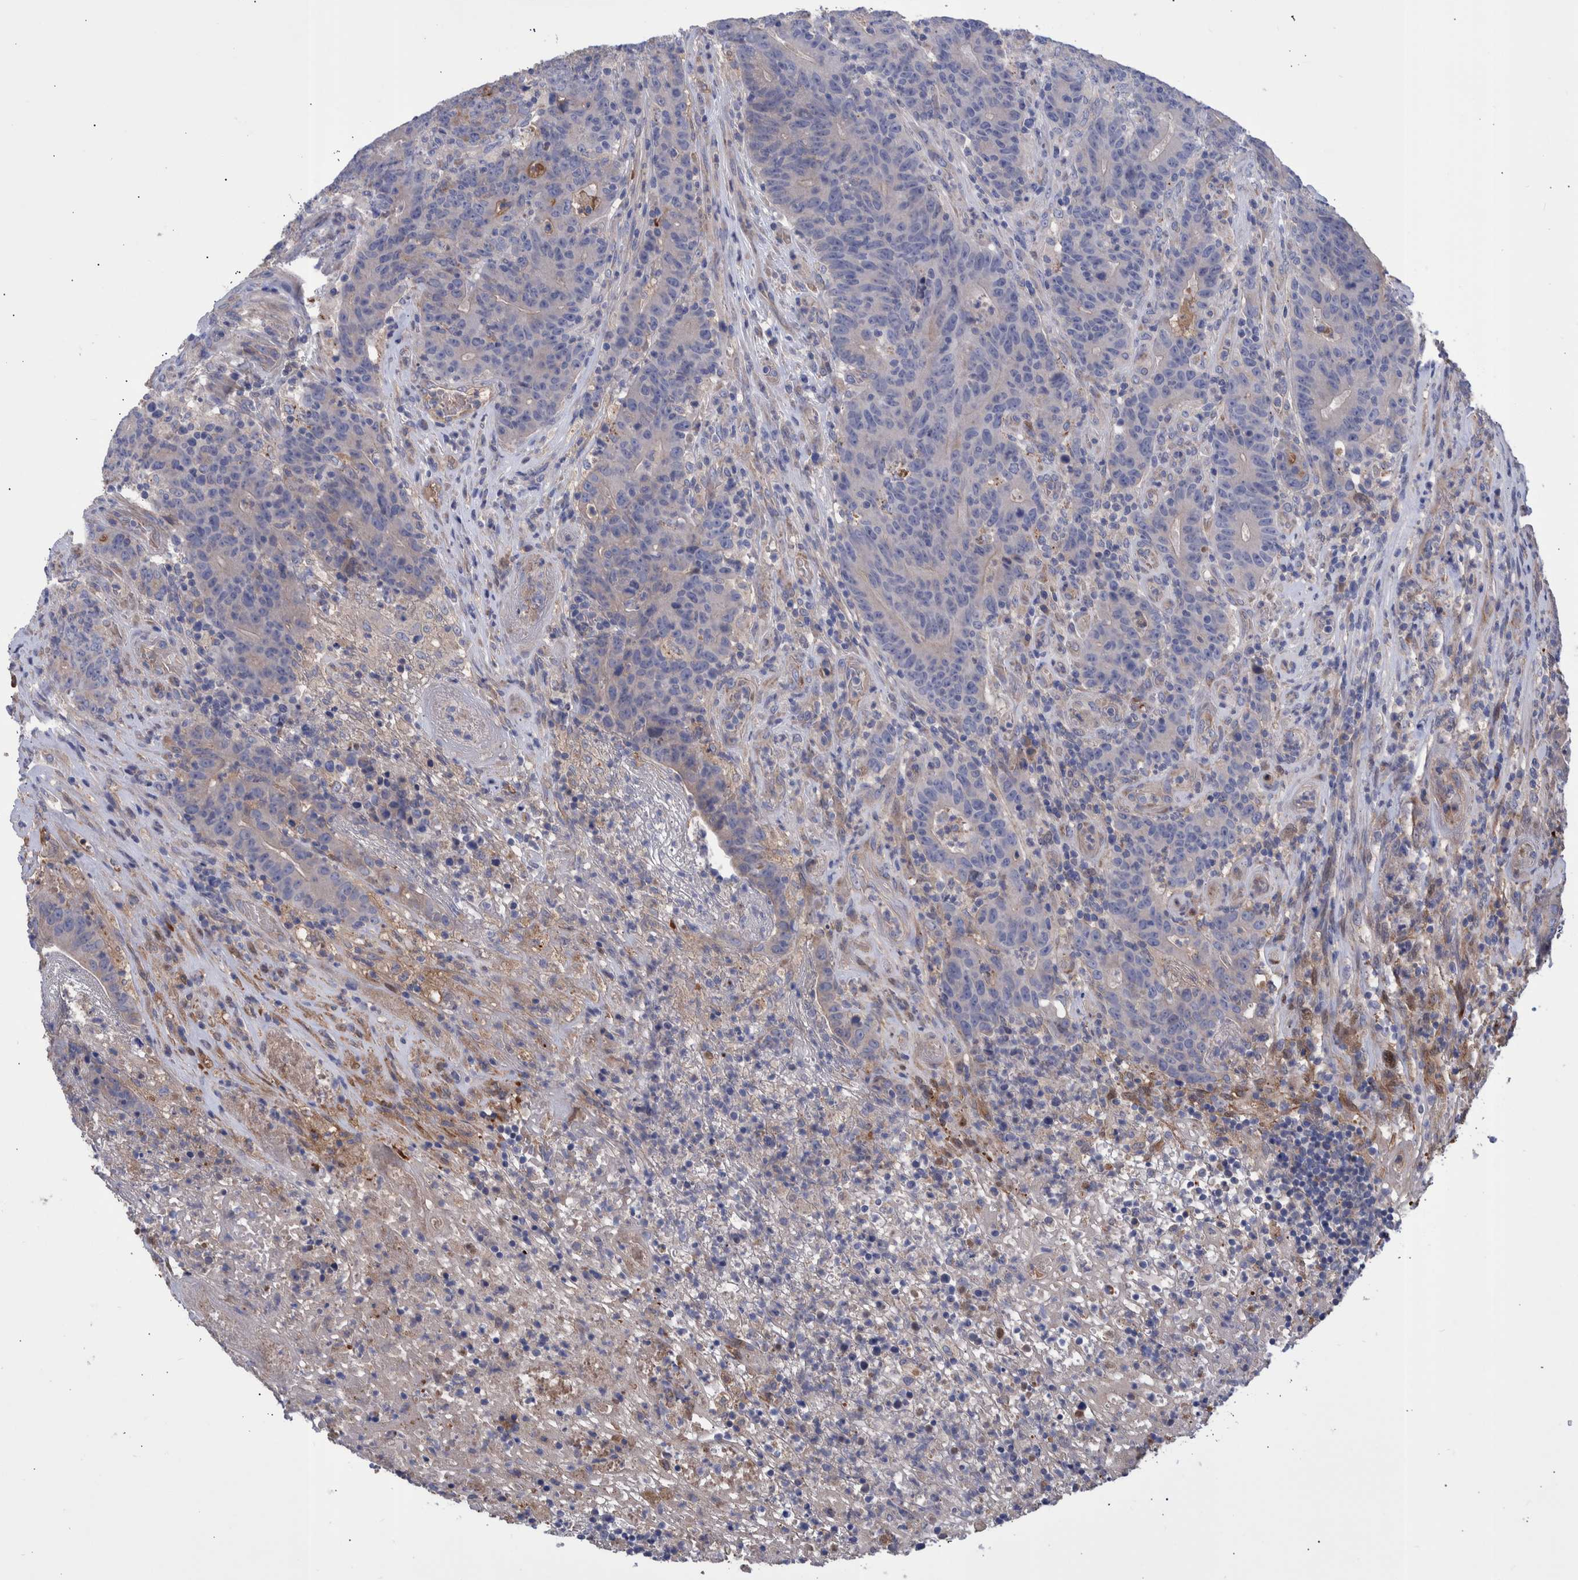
{"staining": {"intensity": "negative", "quantity": "none", "location": "none"}, "tissue": "colorectal cancer", "cell_type": "Tumor cells", "image_type": "cancer", "snomed": [{"axis": "morphology", "description": "Normal tissue, NOS"}, {"axis": "morphology", "description": "Adenocarcinoma, NOS"}, {"axis": "topography", "description": "Colon"}], "caption": "Adenocarcinoma (colorectal) stained for a protein using immunohistochemistry reveals no staining tumor cells.", "gene": "DLL4", "patient": {"sex": "female", "age": 75}}